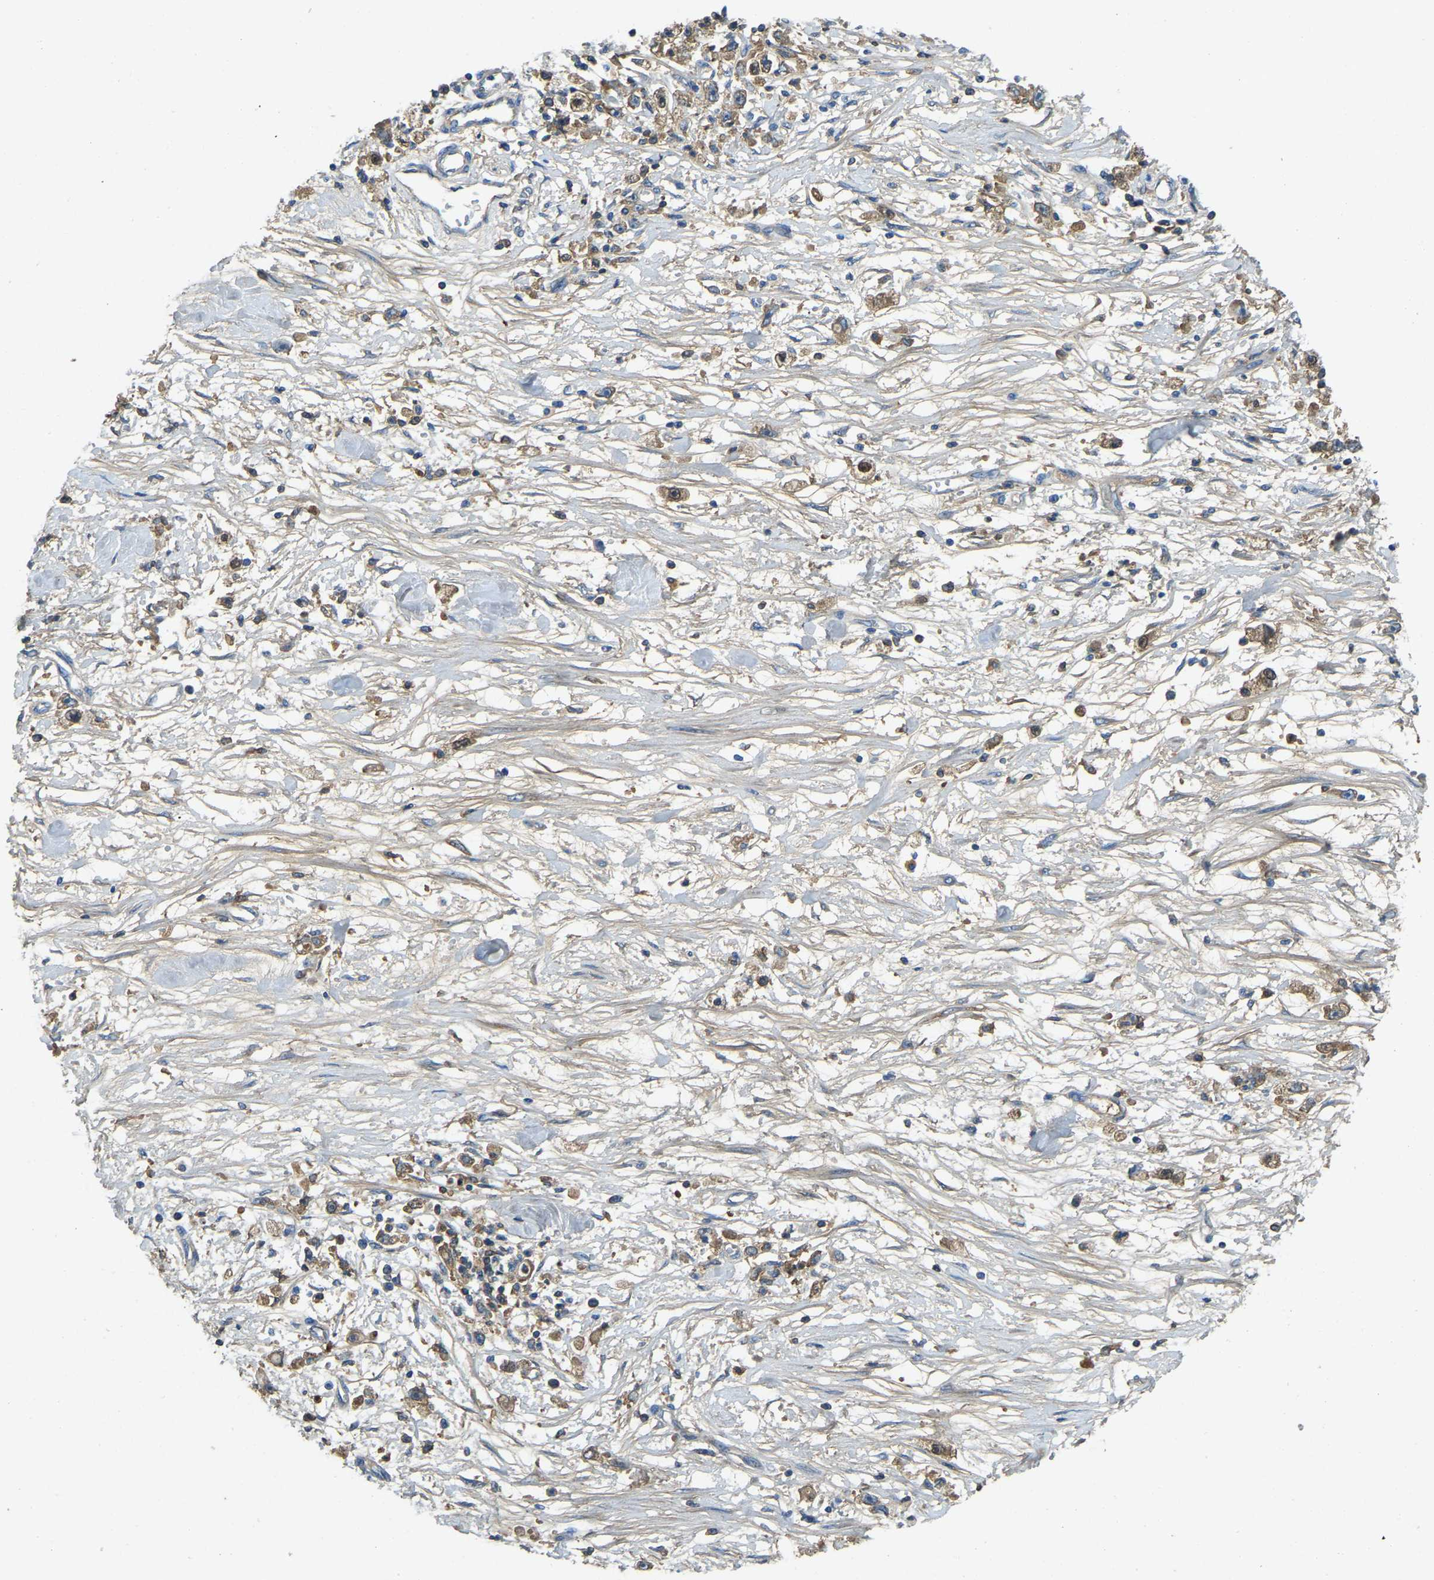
{"staining": {"intensity": "moderate", "quantity": ">75%", "location": "cytoplasmic/membranous"}, "tissue": "stomach cancer", "cell_type": "Tumor cells", "image_type": "cancer", "snomed": [{"axis": "morphology", "description": "Adenocarcinoma, NOS"}, {"axis": "topography", "description": "Stomach"}], "caption": "Adenocarcinoma (stomach) tissue displays moderate cytoplasmic/membranous expression in about >75% of tumor cells", "gene": "ATP8B1", "patient": {"sex": "female", "age": 59}}